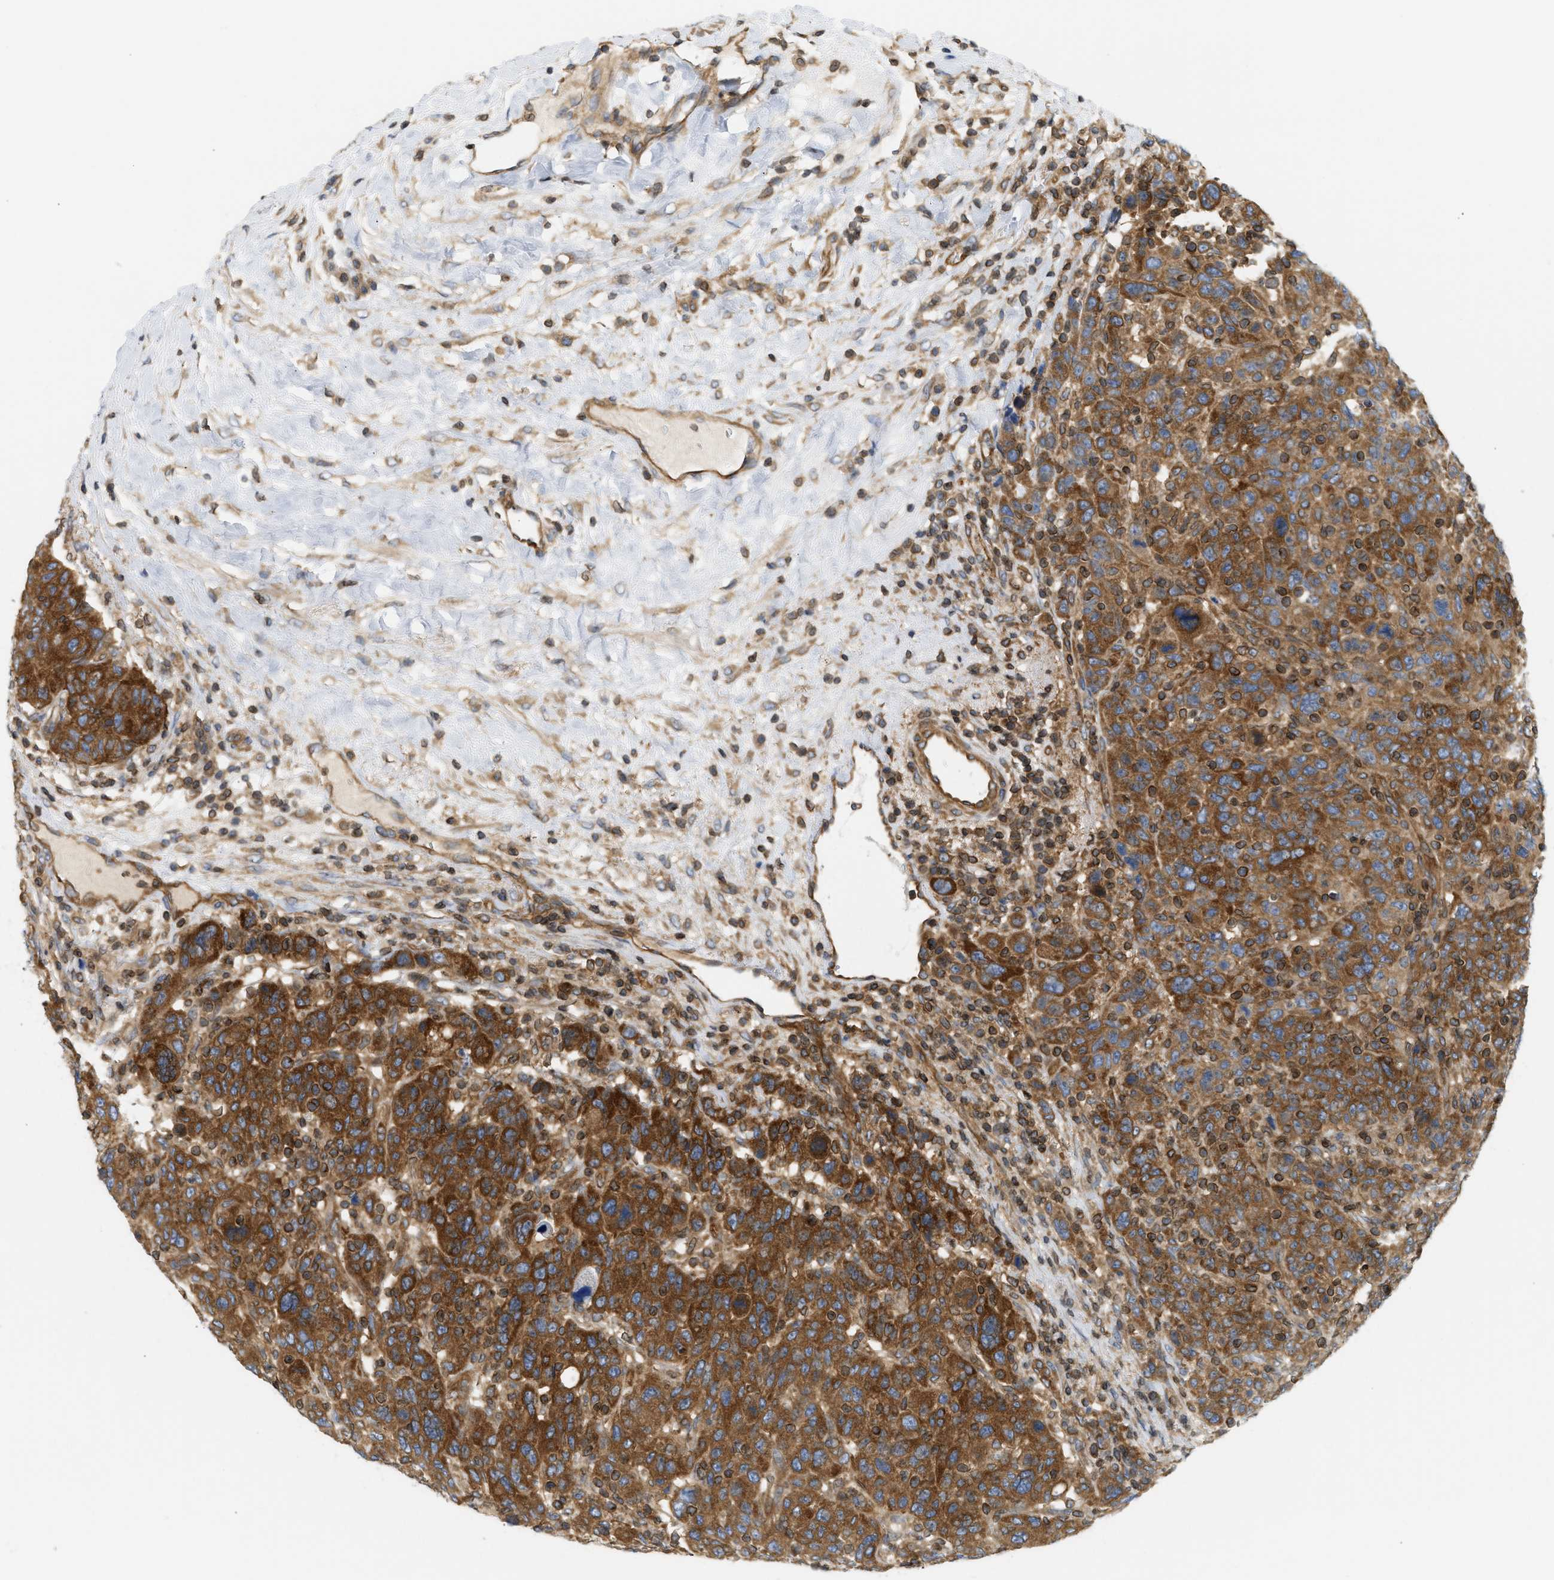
{"staining": {"intensity": "strong", "quantity": ">75%", "location": "cytoplasmic/membranous"}, "tissue": "breast cancer", "cell_type": "Tumor cells", "image_type": "cancer", "snomed": [{"axis": "morphology", "description": "Duct carcinoma"}, {"axis": "topography", "description": "Breast"}], "caption": "The micrograph shows staining of breast infiltrating ductal carcinoma, revealing strong cytoplasmic/membranous protein expression (brown color) within tumor cells.", "gene": "STRN", "patient": {"sex": "female", "age": 37}}